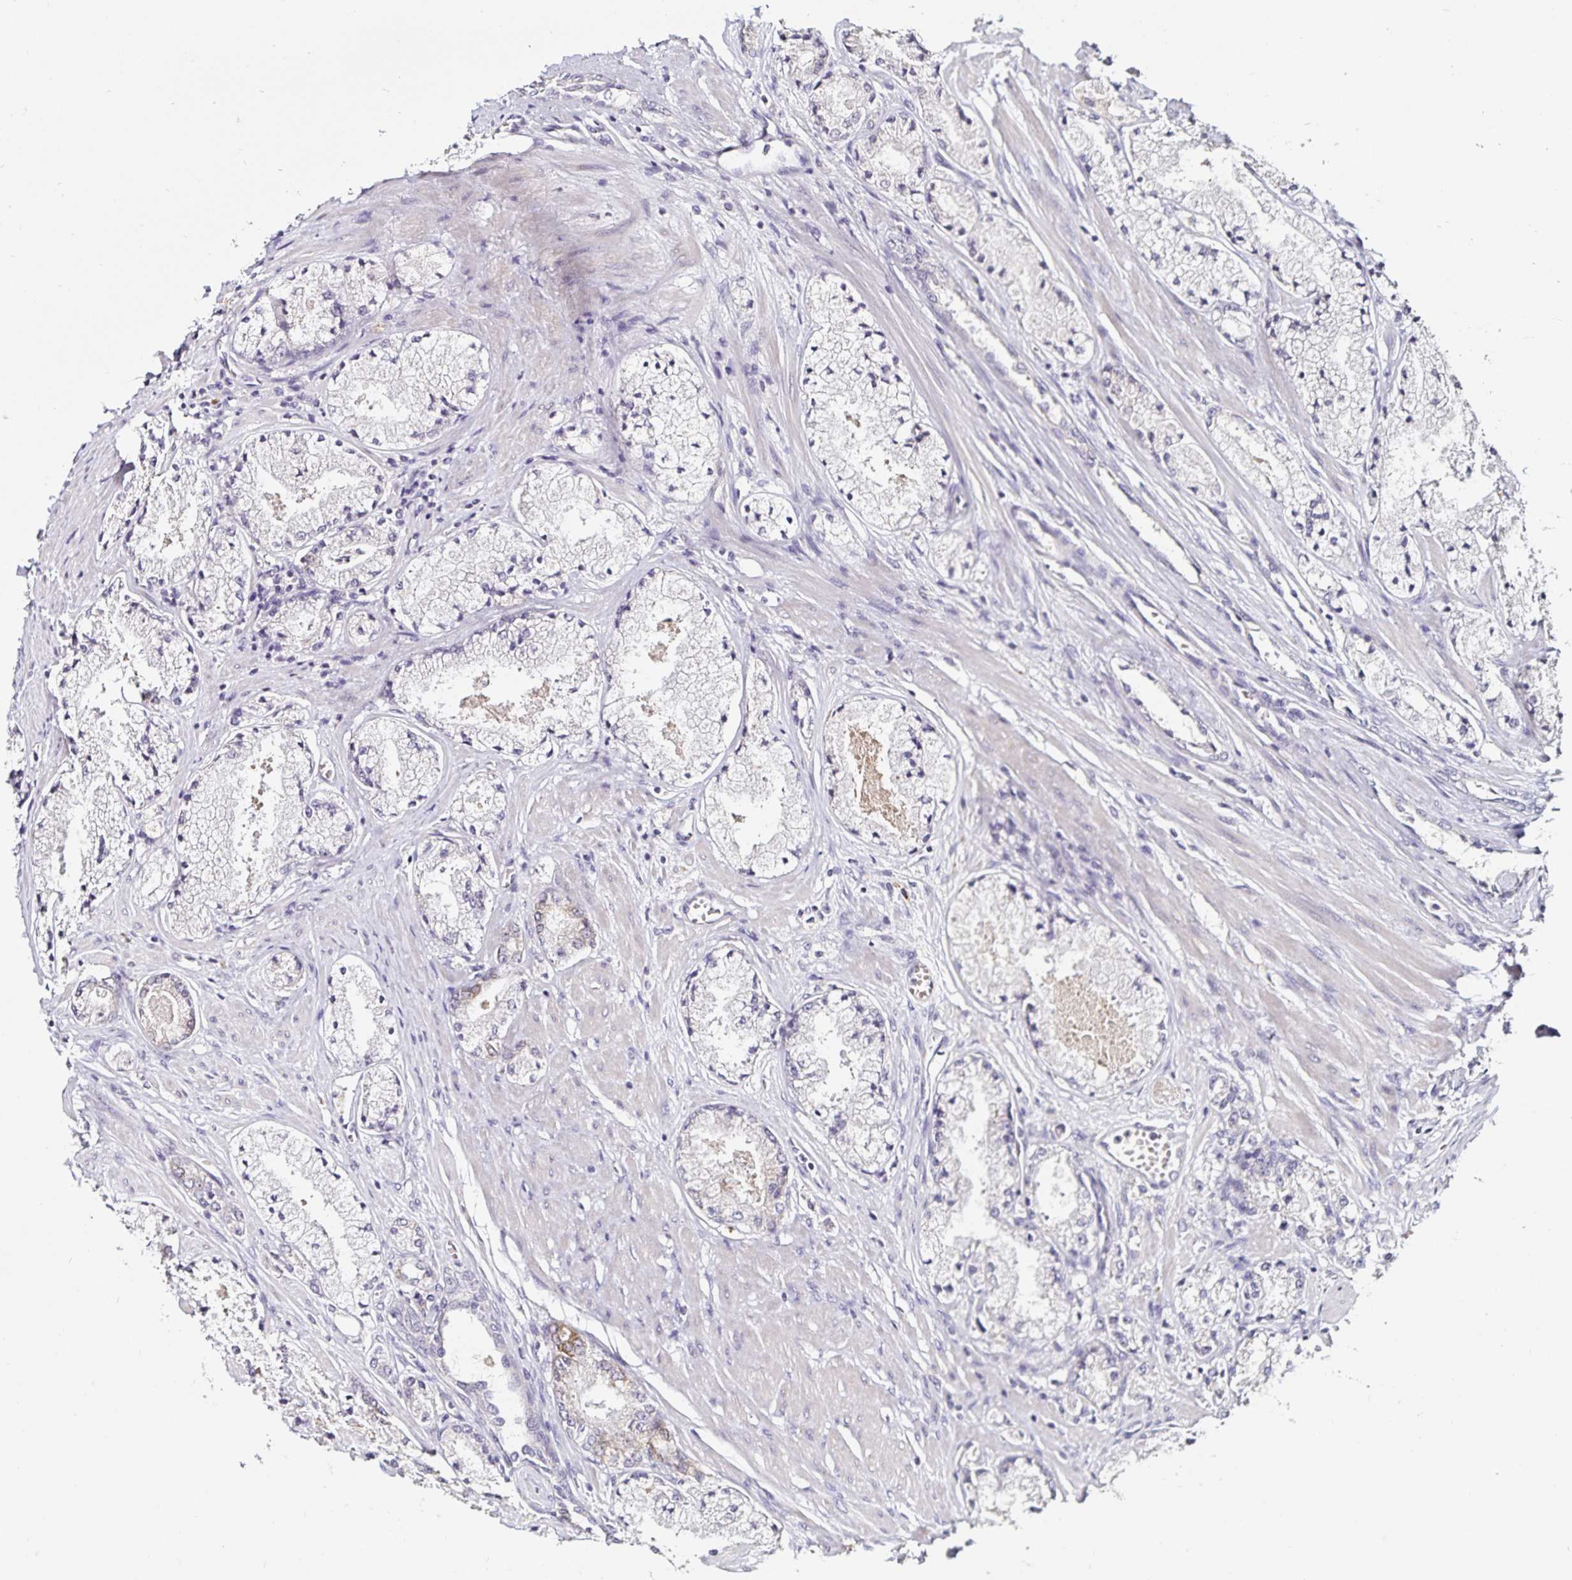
{"staining": {"intensity": "negative", "quantity": "none", "location": "none"}, "tissue": "prostate cancer", "cell_type": "Tumor cells", "image_type": "cancer", "snomed": [{"axis": "morphology", "description": "Adenocarcinoma, High grade"}, {"axis": "topography", "description": "Prostate"}], "caption": "A photomicrograph of human prostate cancer is negative for staining in tumor cells. Nuclei are stained in blue.", "gene": "ACSL5", "patient": {"sex": "male", "age": 63}}